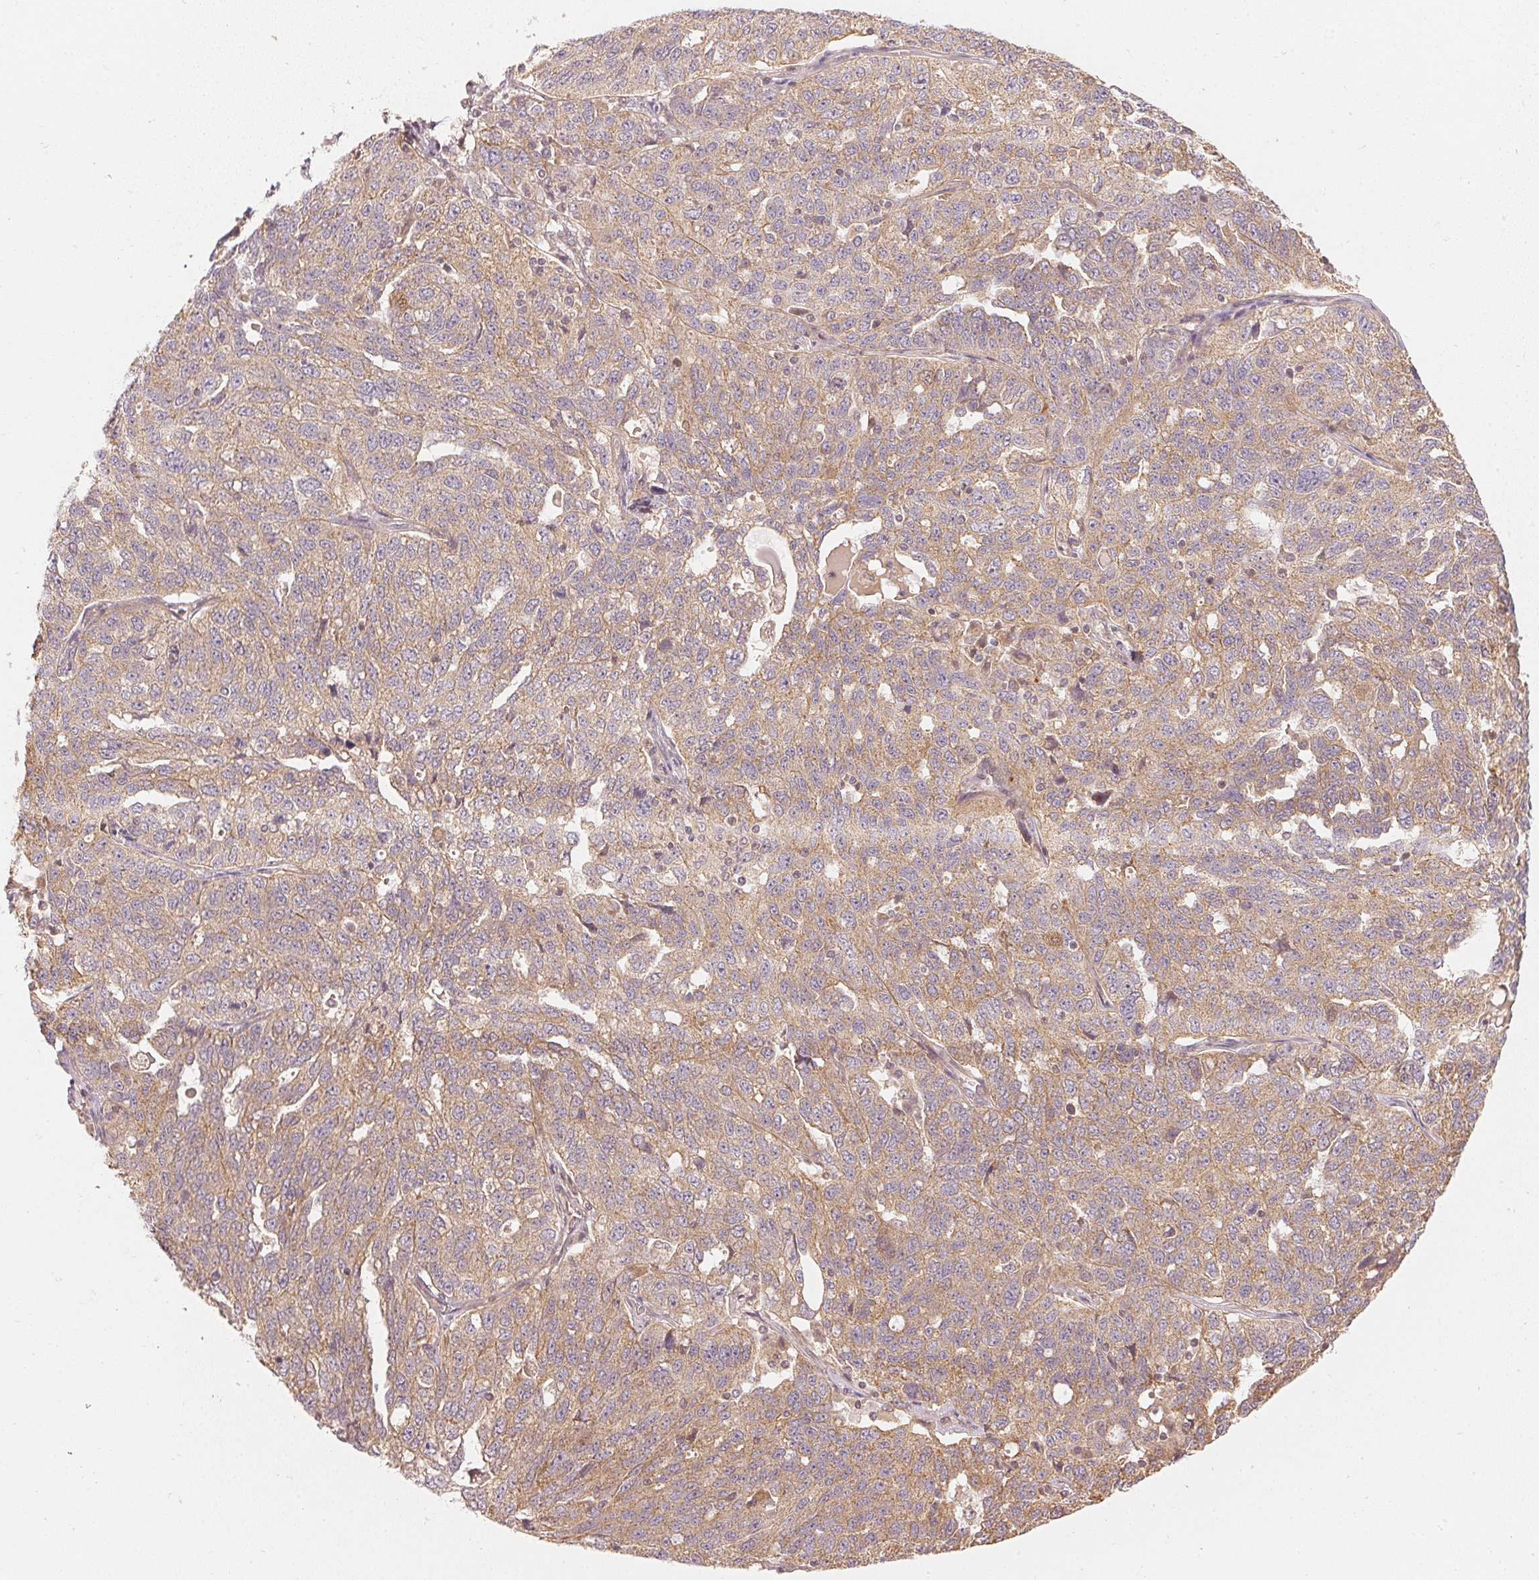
{"staining": {"intensity": "moderate", "quantity": ">75%", "location": "cytoplasmic/membranous"}, "tissue": "ovarian cancer", "cell_type": "Tumor cells", "image_type": "cancer", "snomed": [{"axis": "morphology", "description": "Cystadenocarcinoma, serous, NOS"}, {"axis": "topography", "description": "Ovary"}], "caption": "Immunohistochemistry (IHC) staining of ovarian serous cystadenocarcinoma, which demonstrates medium levels of moderate cytoplasmic/membranous expression in approximately >75% of tumor cells indicating moderate cytoplasmic/membranous protein positivity. The staining was performed using DAB (brown) for protein detection and nuclei were counterstained in hematoxylin (blue).", "gene": "WDR54", "patient": {"sex": "female", "age": 71}}